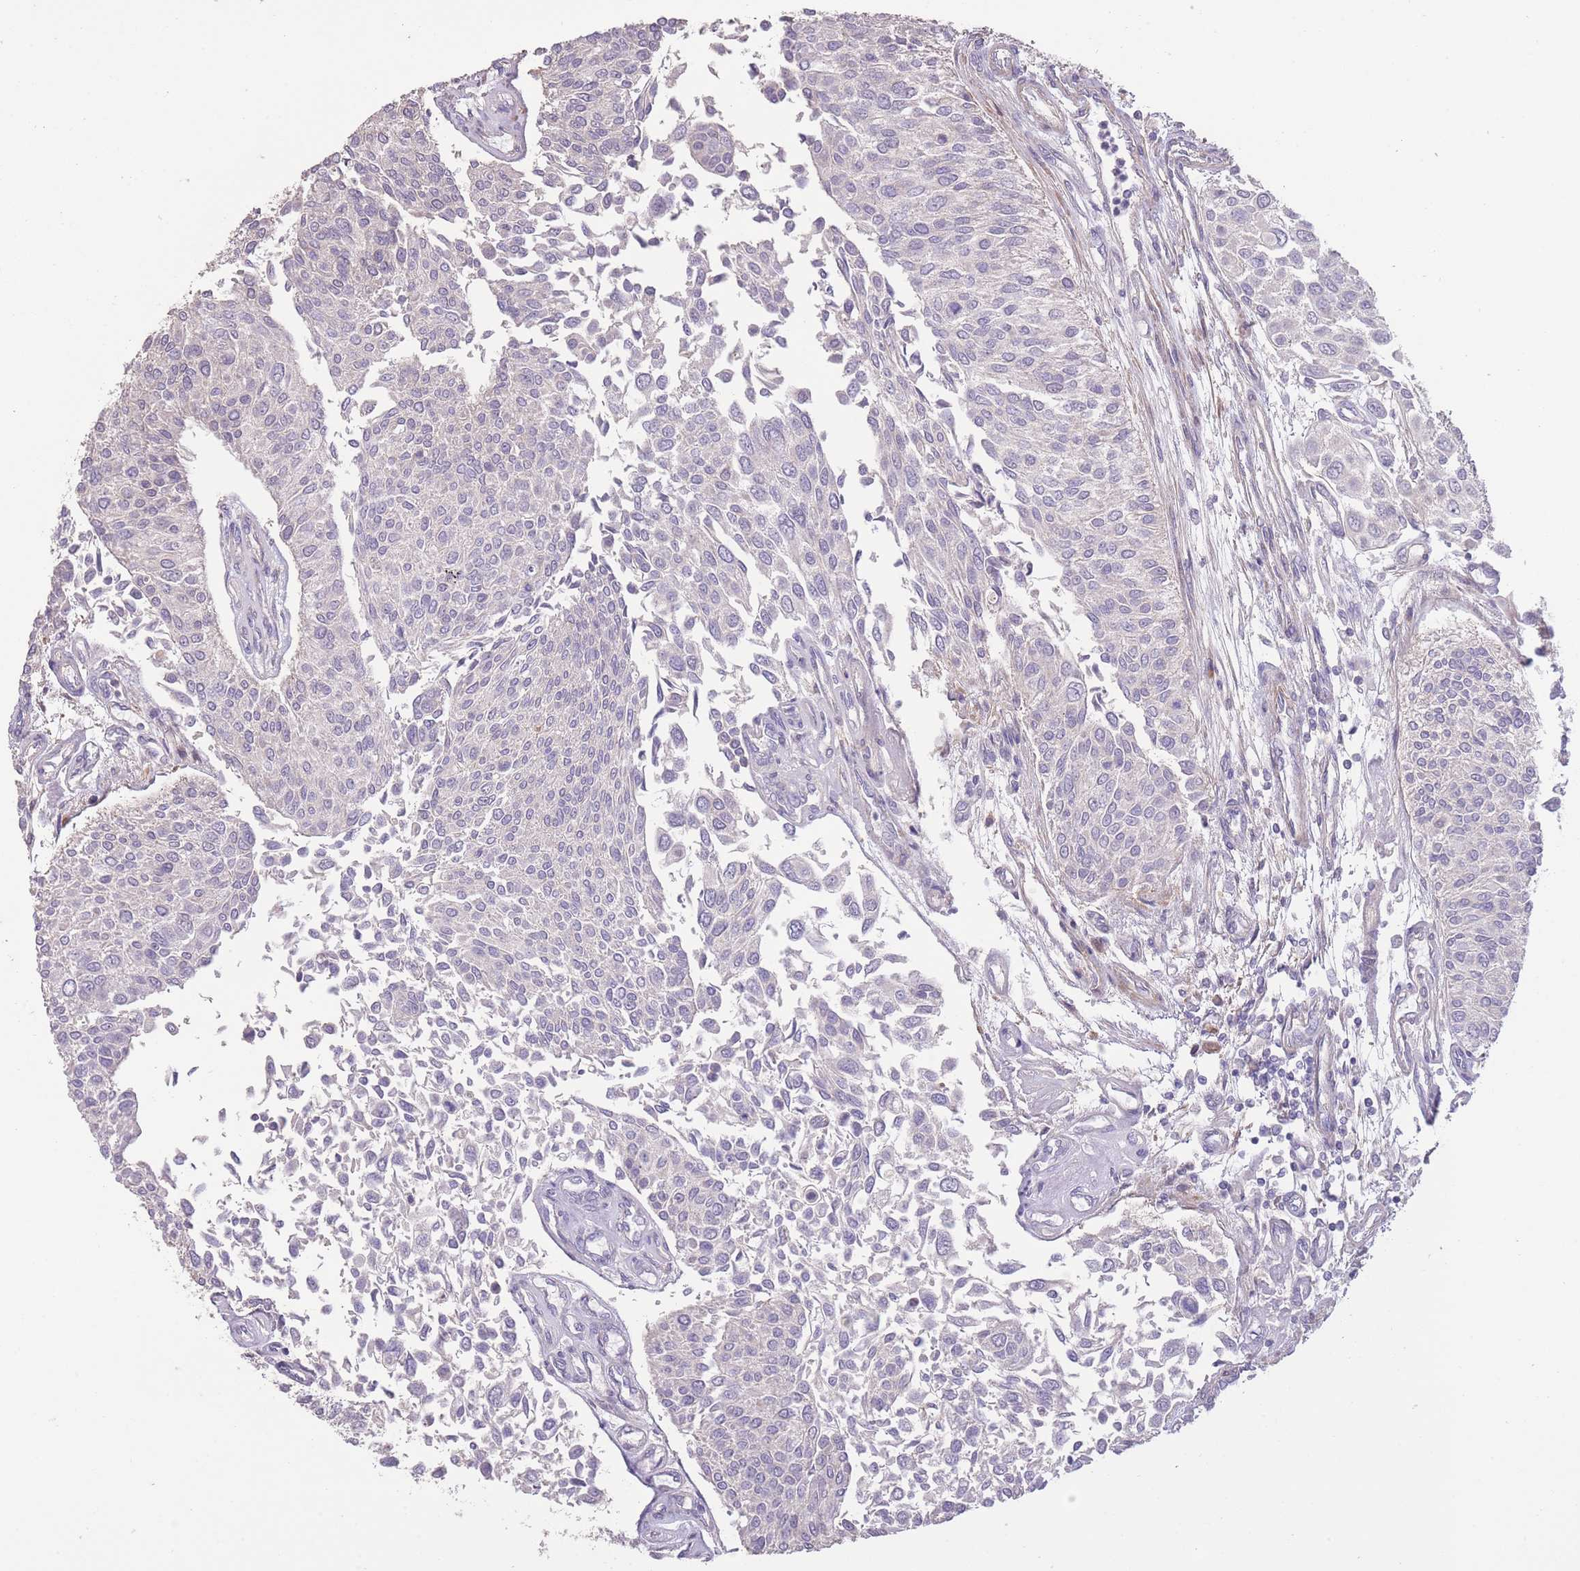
{"staining": {"intensity": "negative", "quantity": "none", "location": "none"}, "tissue": "urothelial cancer", "cell_type": "Tumor cells", "image_type": "cancer", "snomed": [{"axis": "morphology", "description": "Urothelial carcinoma, NOS"}, {"axis": "topography", "description": "Urinary bladder"}], "caption": "Tumor cells show no significant expression in transitional cell carcinoma.", "gene": "RSPH10B", "patient": {"sex": "male", "age": 55}}